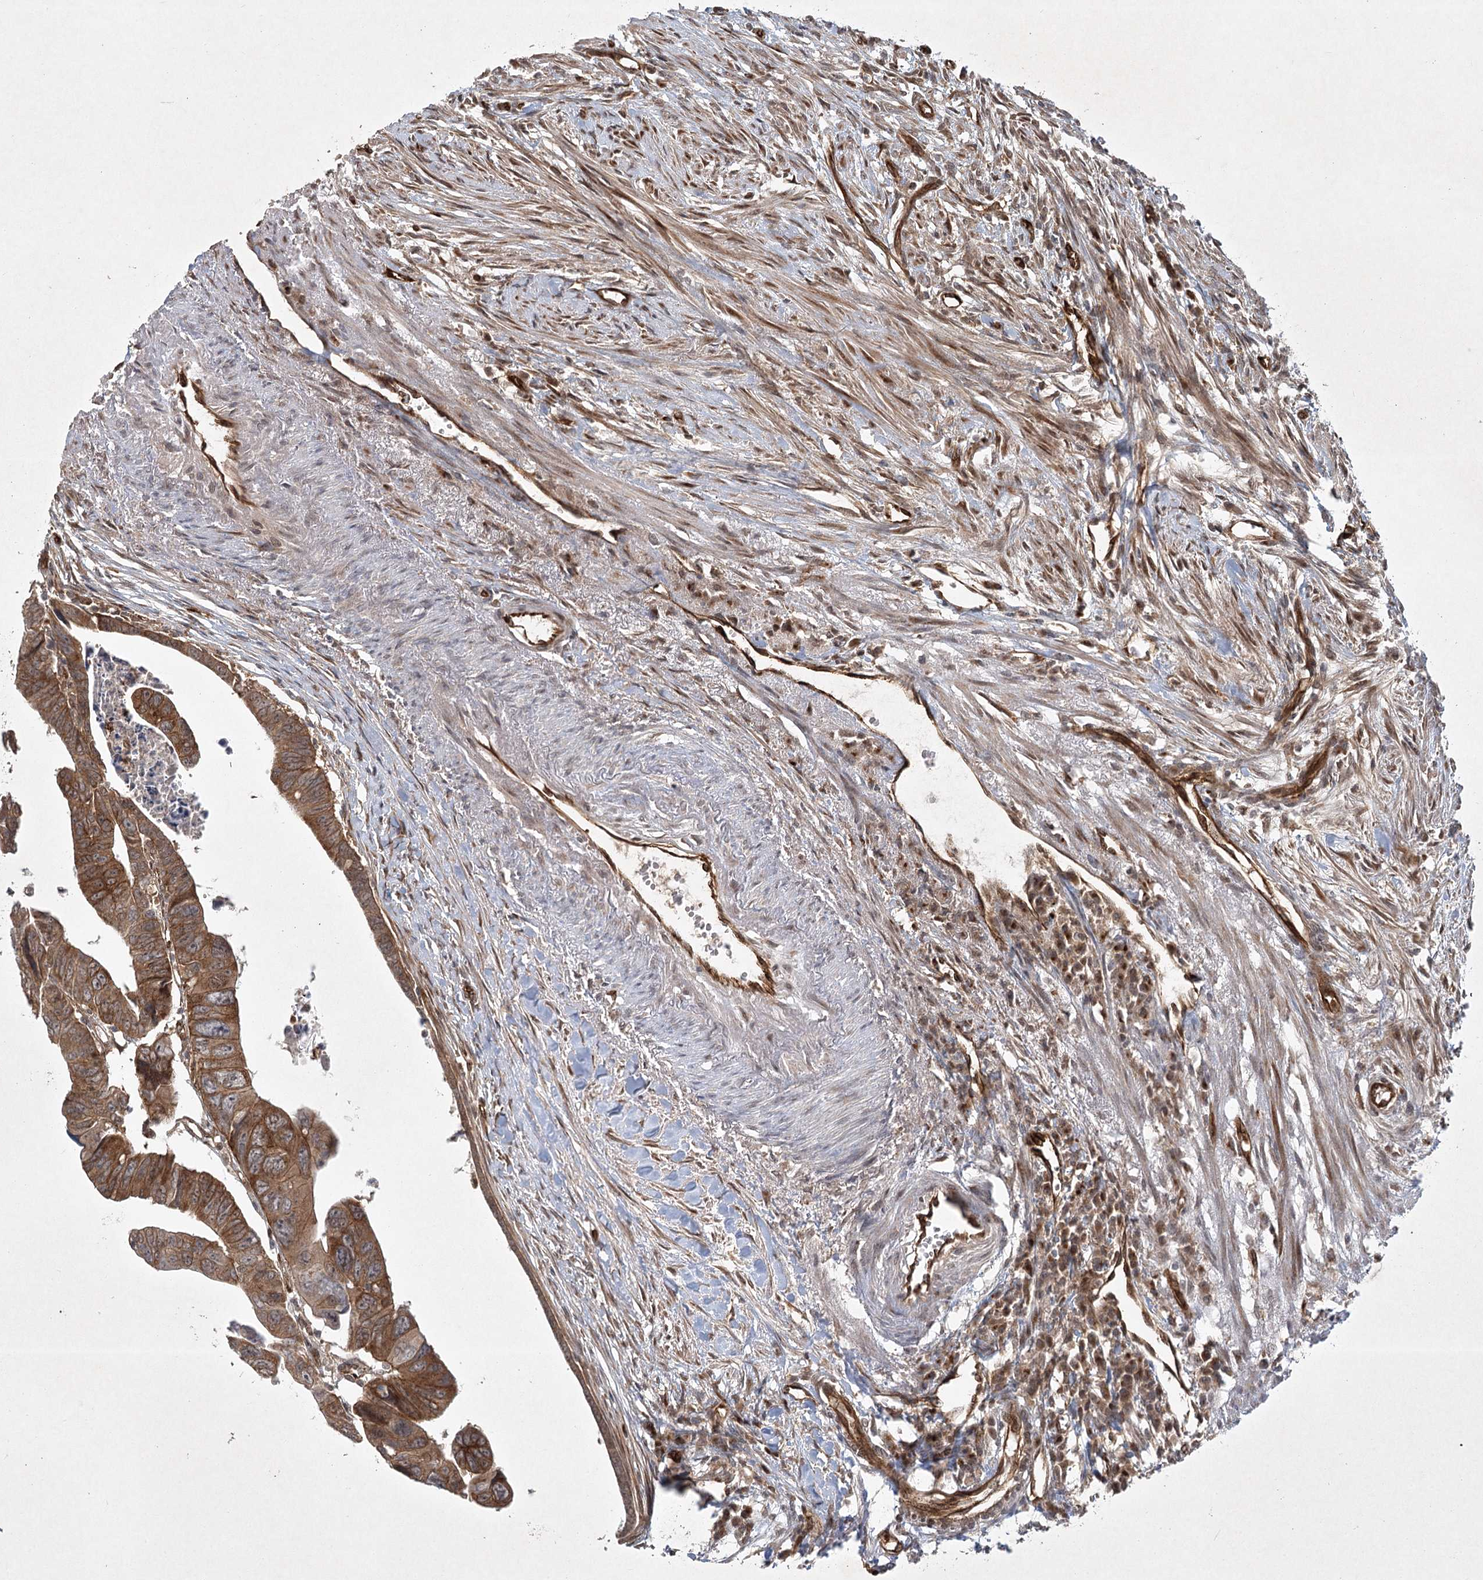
{"staining": {"intensity": "moderate", "quantity": ">75%", "location": "cytoplasmic/membranous"}, "tissue": "colorectal cancer", "cell_type": "Tumor cells", "image_type": "cancer", "snomed": [{"axis": "morphology", "description": "Adenocarcinoma, NOS"}, {"axis": "topography", "description": "Rectum"}], "caption": "A high-resolution image shows immunohistochemistry staining of colorectal cancer (adenocarcinoma), which demonstrates moderate cytoplasmic/membranous positivity in approximately >75% of tumor cells.", "gene": "ARHGAP31", "patient": {"sex": "female", "age": 65}}